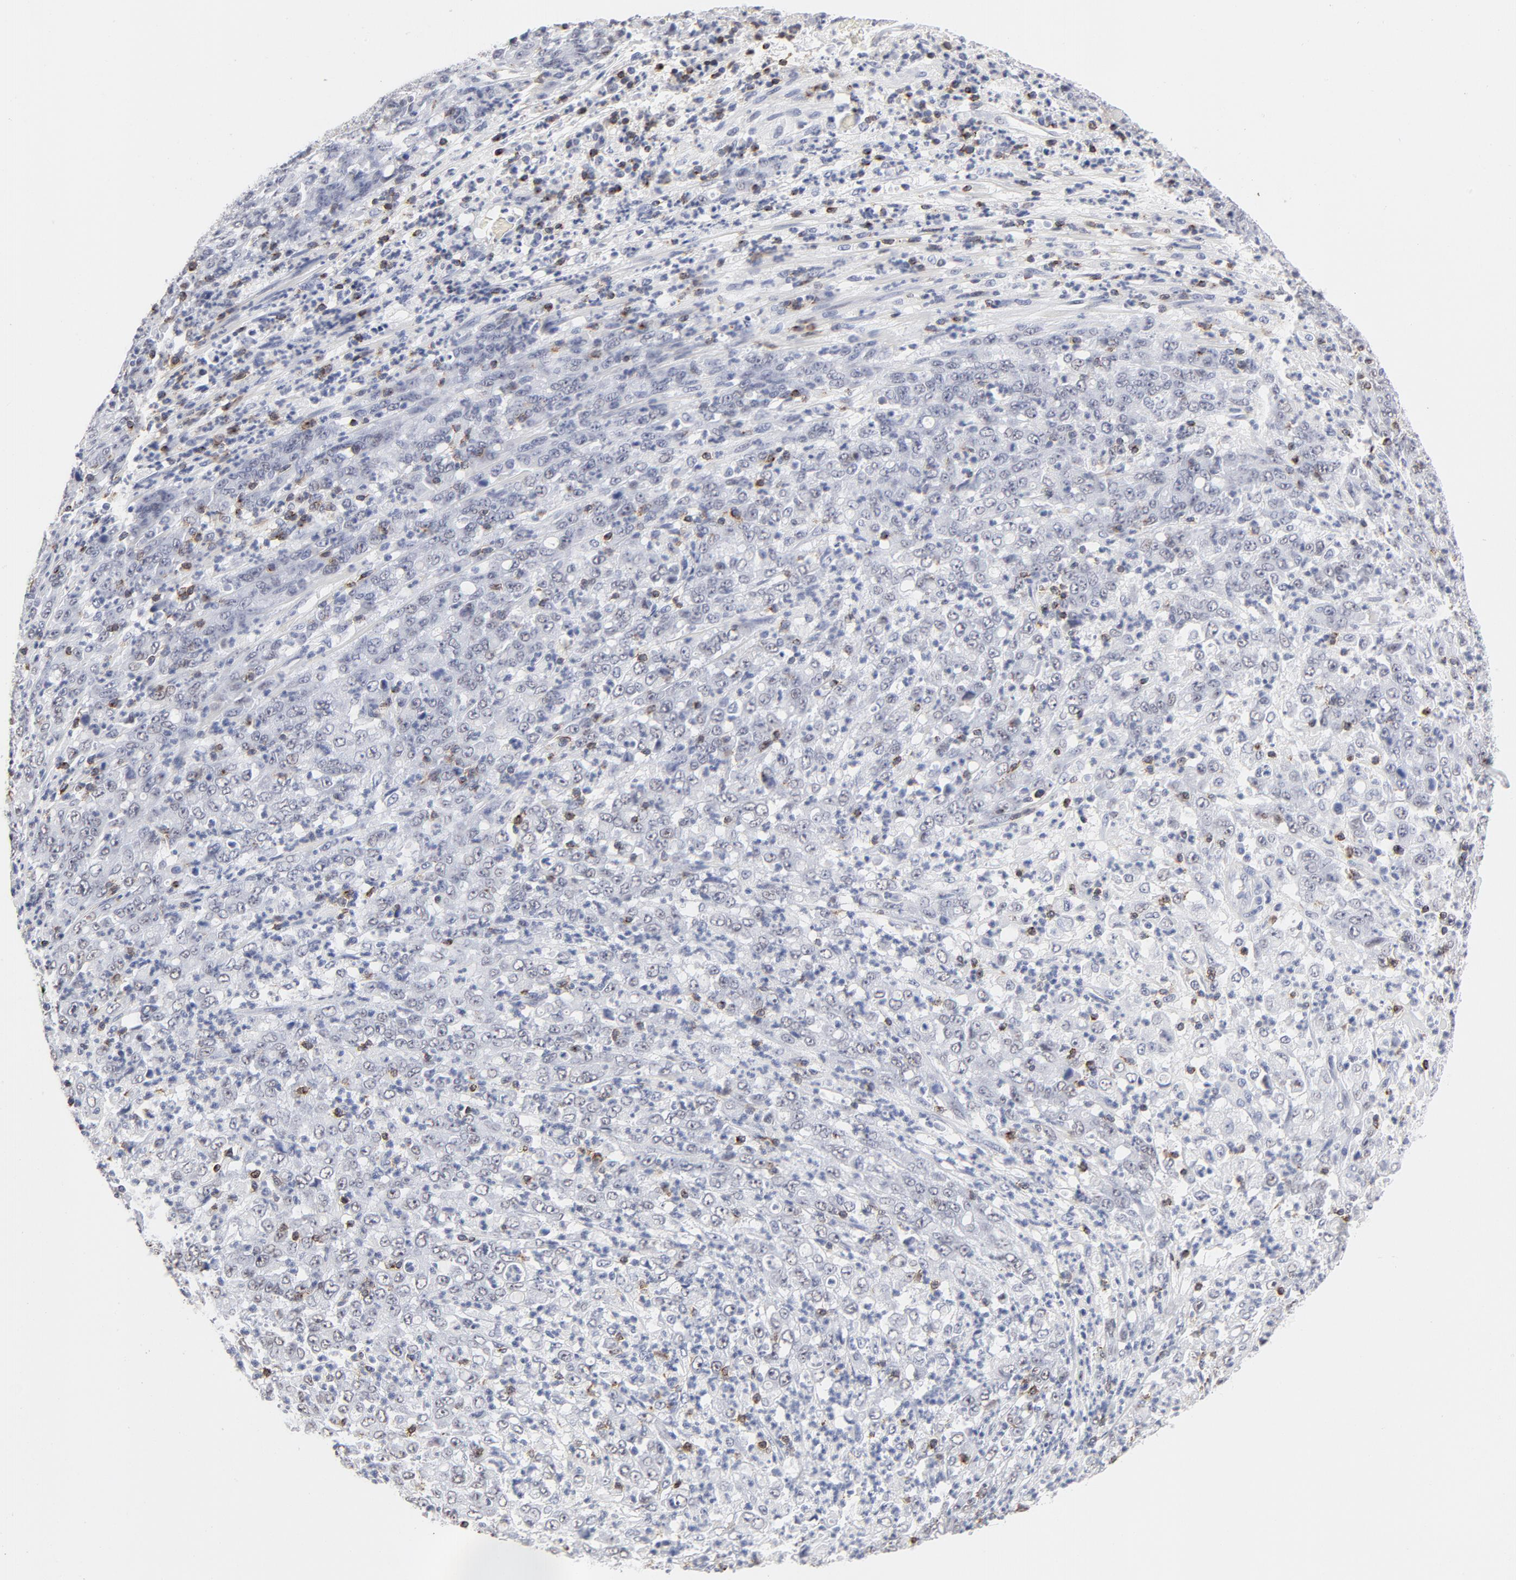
{"staining": {"intensity": "negative", "quantity": "none", "location": "none"}, "tissue": "stomach cancer", "cell_type": "Tumor cells", "image_type": "cancer", "snomed": [{"axis": "morphology", "description": "Adenocarcinoma, NOS"}, {"axis": "topography", "description": "Stomach, lower"}], "caption": "DAB immunohistochemical staining of human stomach adenocarcinoma demonstrates no significant staining in tumor cells.", "gene": "CD2", "patient": {"sex": "female", "age": 71}}